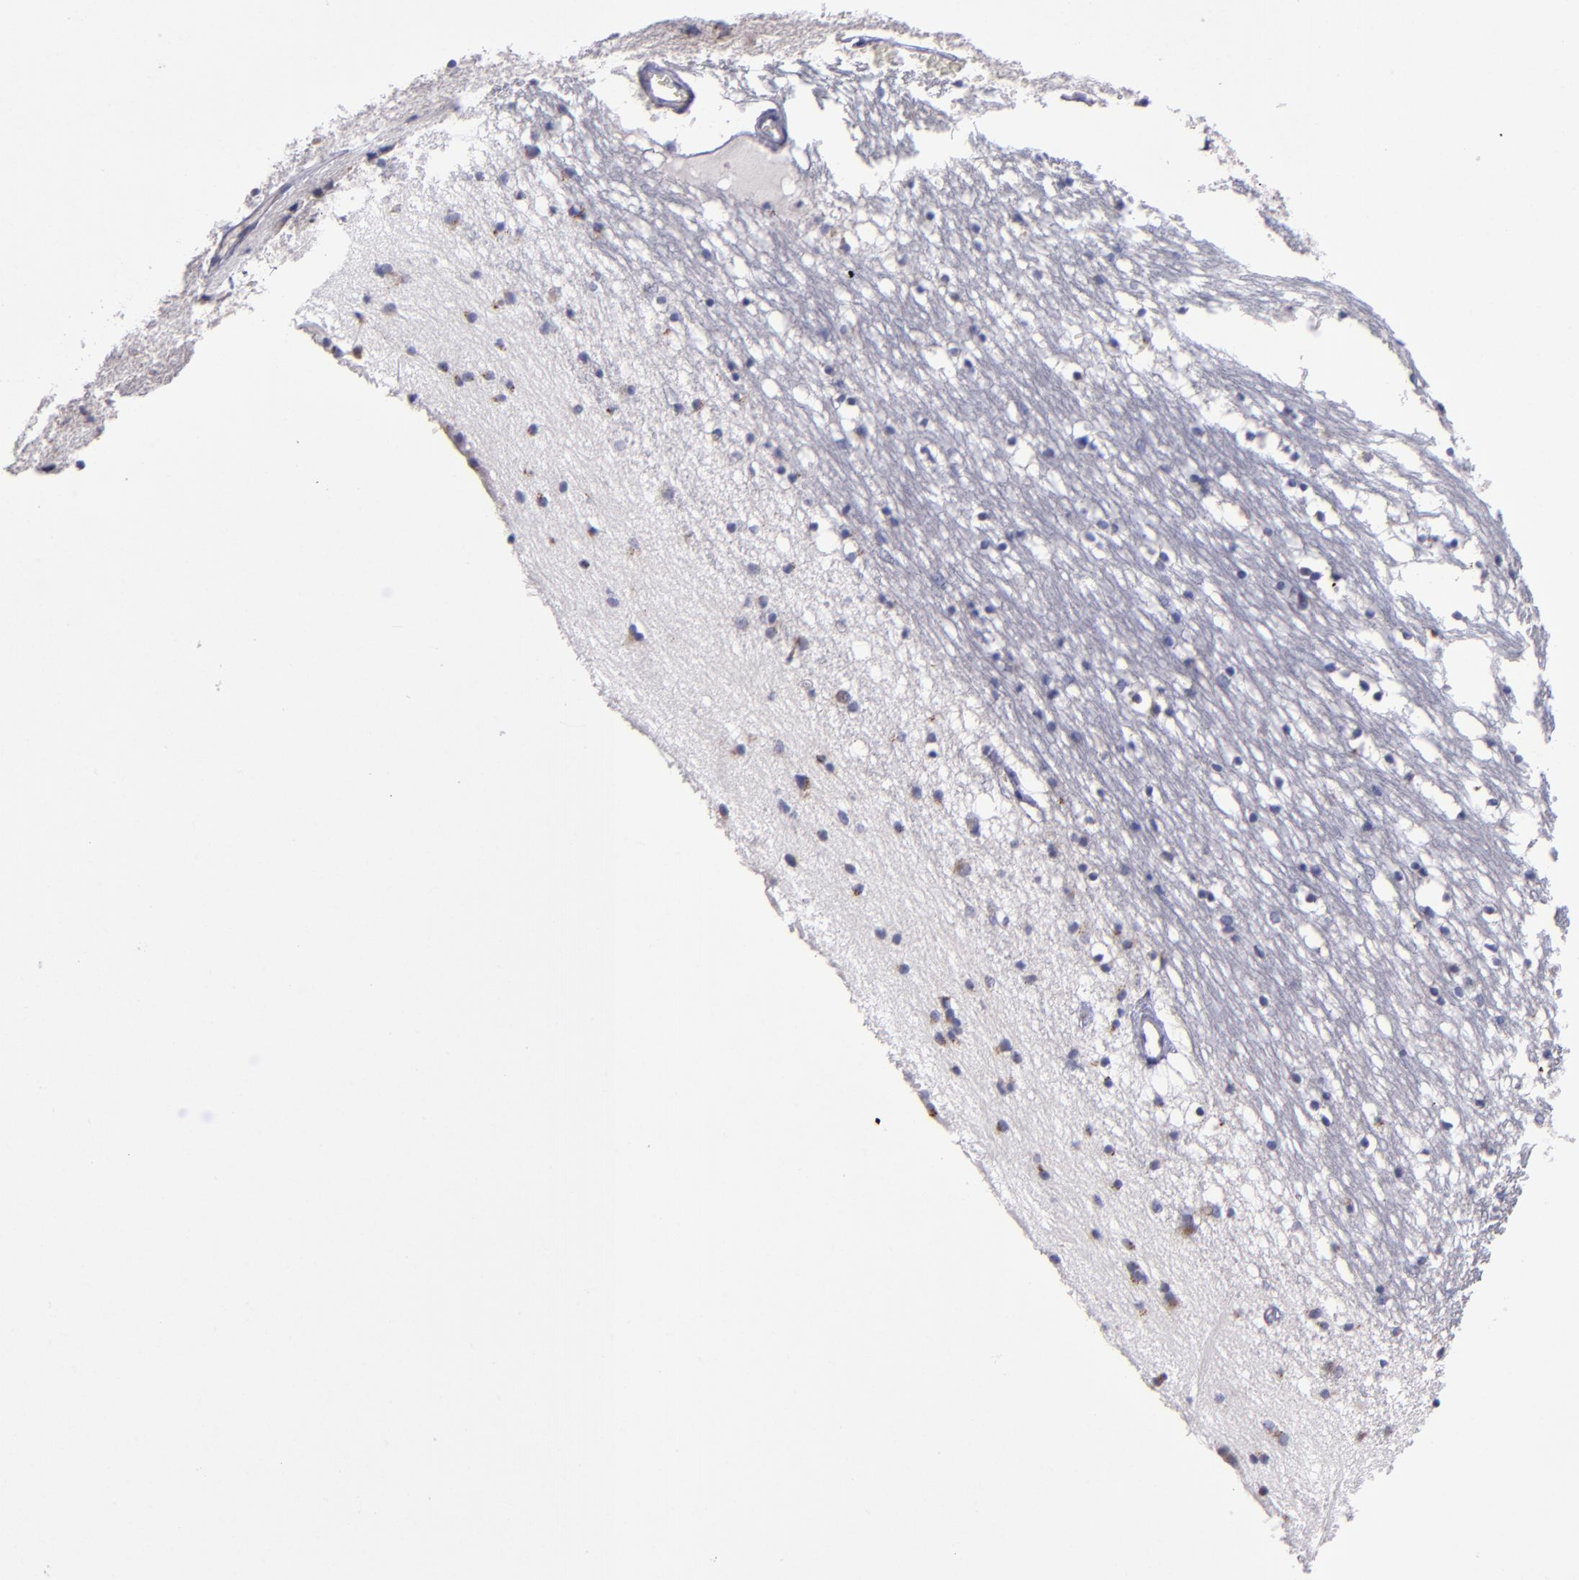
{"staining": {"intensity": "negative", "quantity": "none", "location": "none"}, "tissue": "caudate", "cell_type": "Glial cells", "image_type": "normal", "snomed": [{"axis": "morphology", "description": "Normal tissue, NOS"}, {"axis": "topography", "description": "Lateral ventricle wall"}], "caption": "An immunohistochemistry (IHC) micrograph of normal caudate is shown. There is no staining in glial cells of caudate.", "gene": "RAB41", "patient": {"sex": "male", "age": 45}}